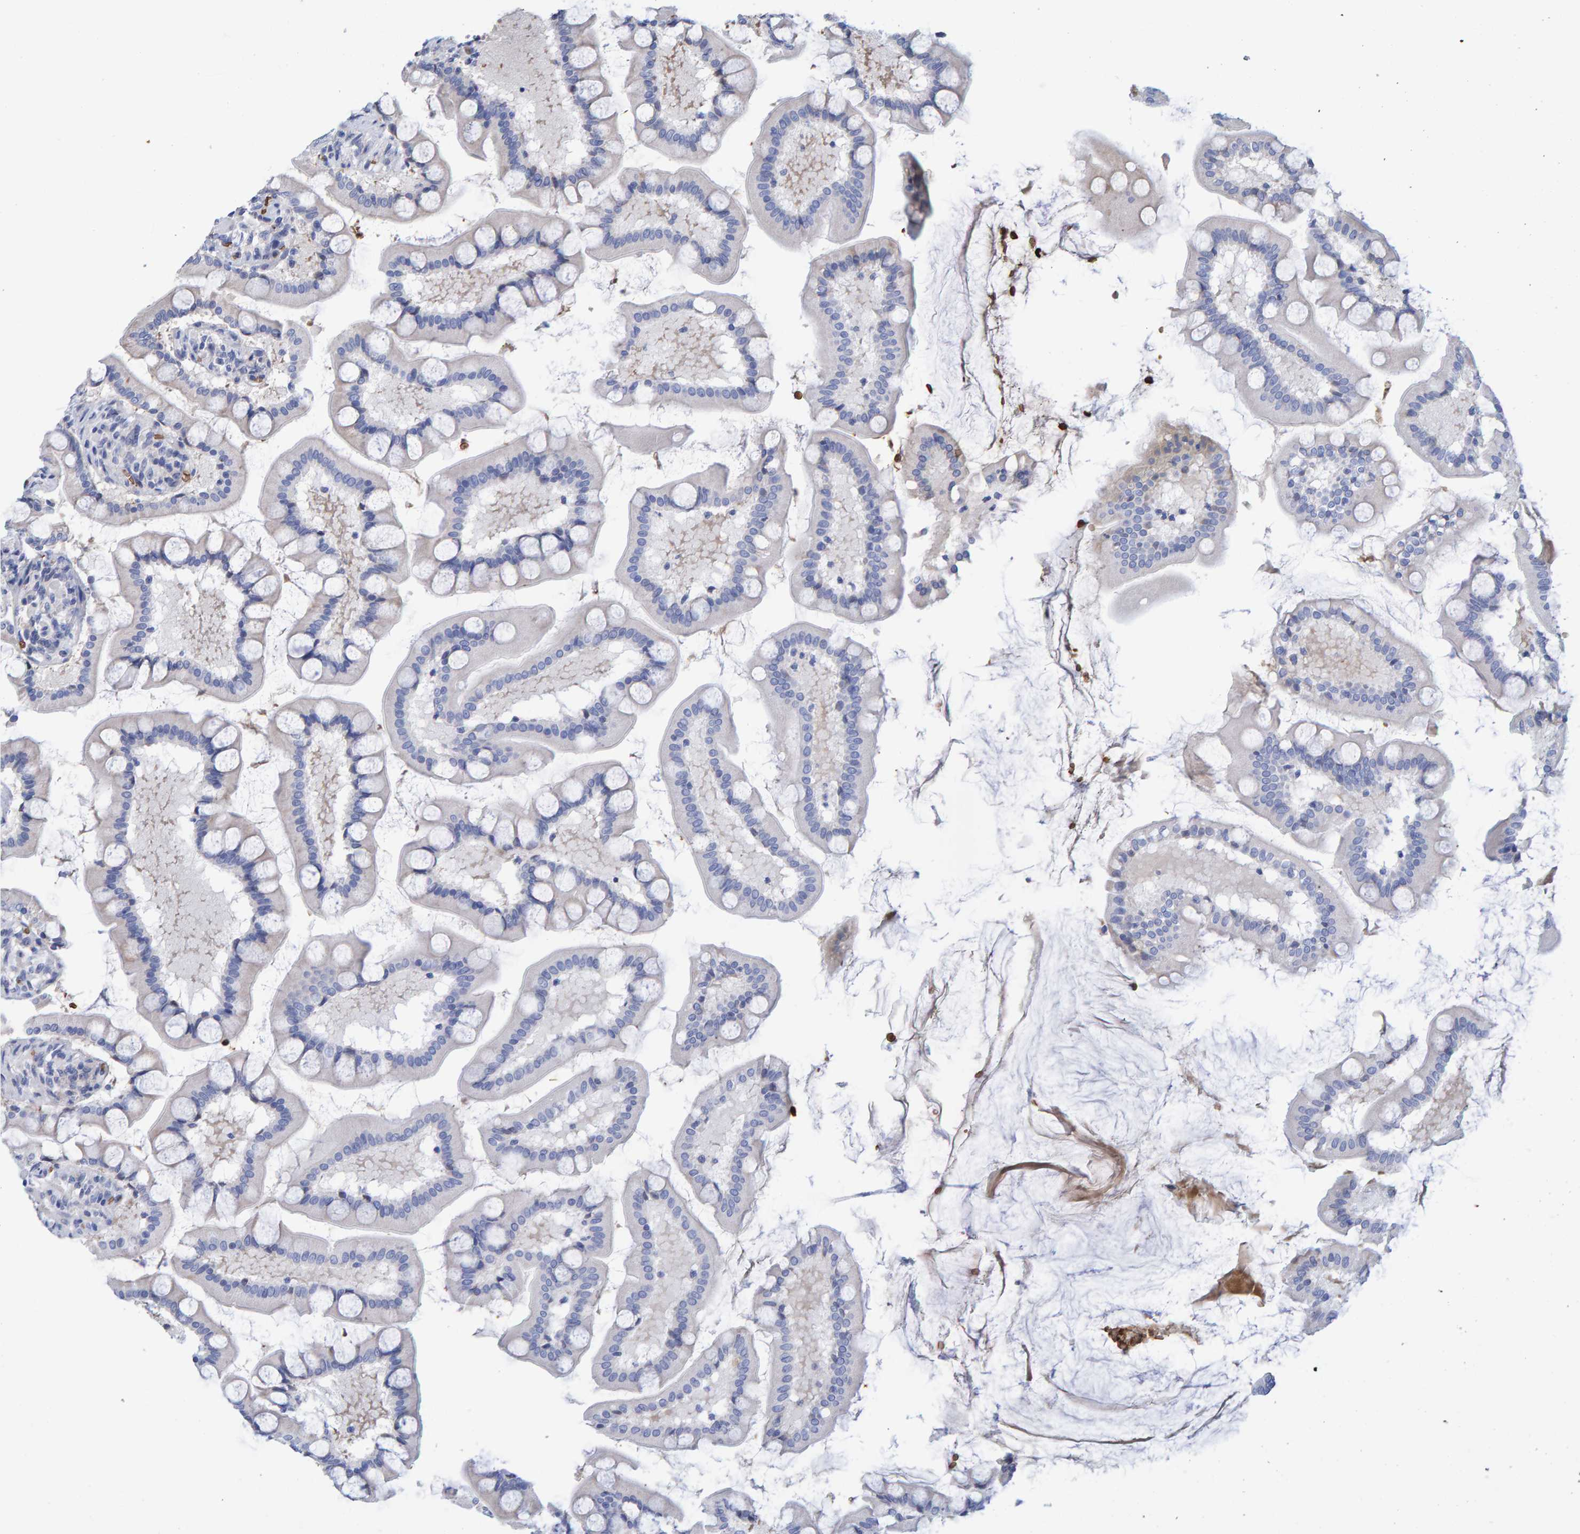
{"staining": {"intensity": "weak", "quantity": "25%-75%", "location": "cytoplasmic/membranous"}, "tissue": "small intestine", "cell_type": "Glandular cells", "image_type": "normal", "snomed": [{"axis": "morphology", "description": "Normal tissue, NOS"}, {"axis": "topography", "description": "Small intestine"}], "caption": "Immunohistochemical staining of unremarkable human small intestine exhibits weak cytoplasmic/membranous protein positivity in about 25%-75% of glandular cells.", "gene": "VPS9D1", "patient": {"sex": "male", "age": 41}}